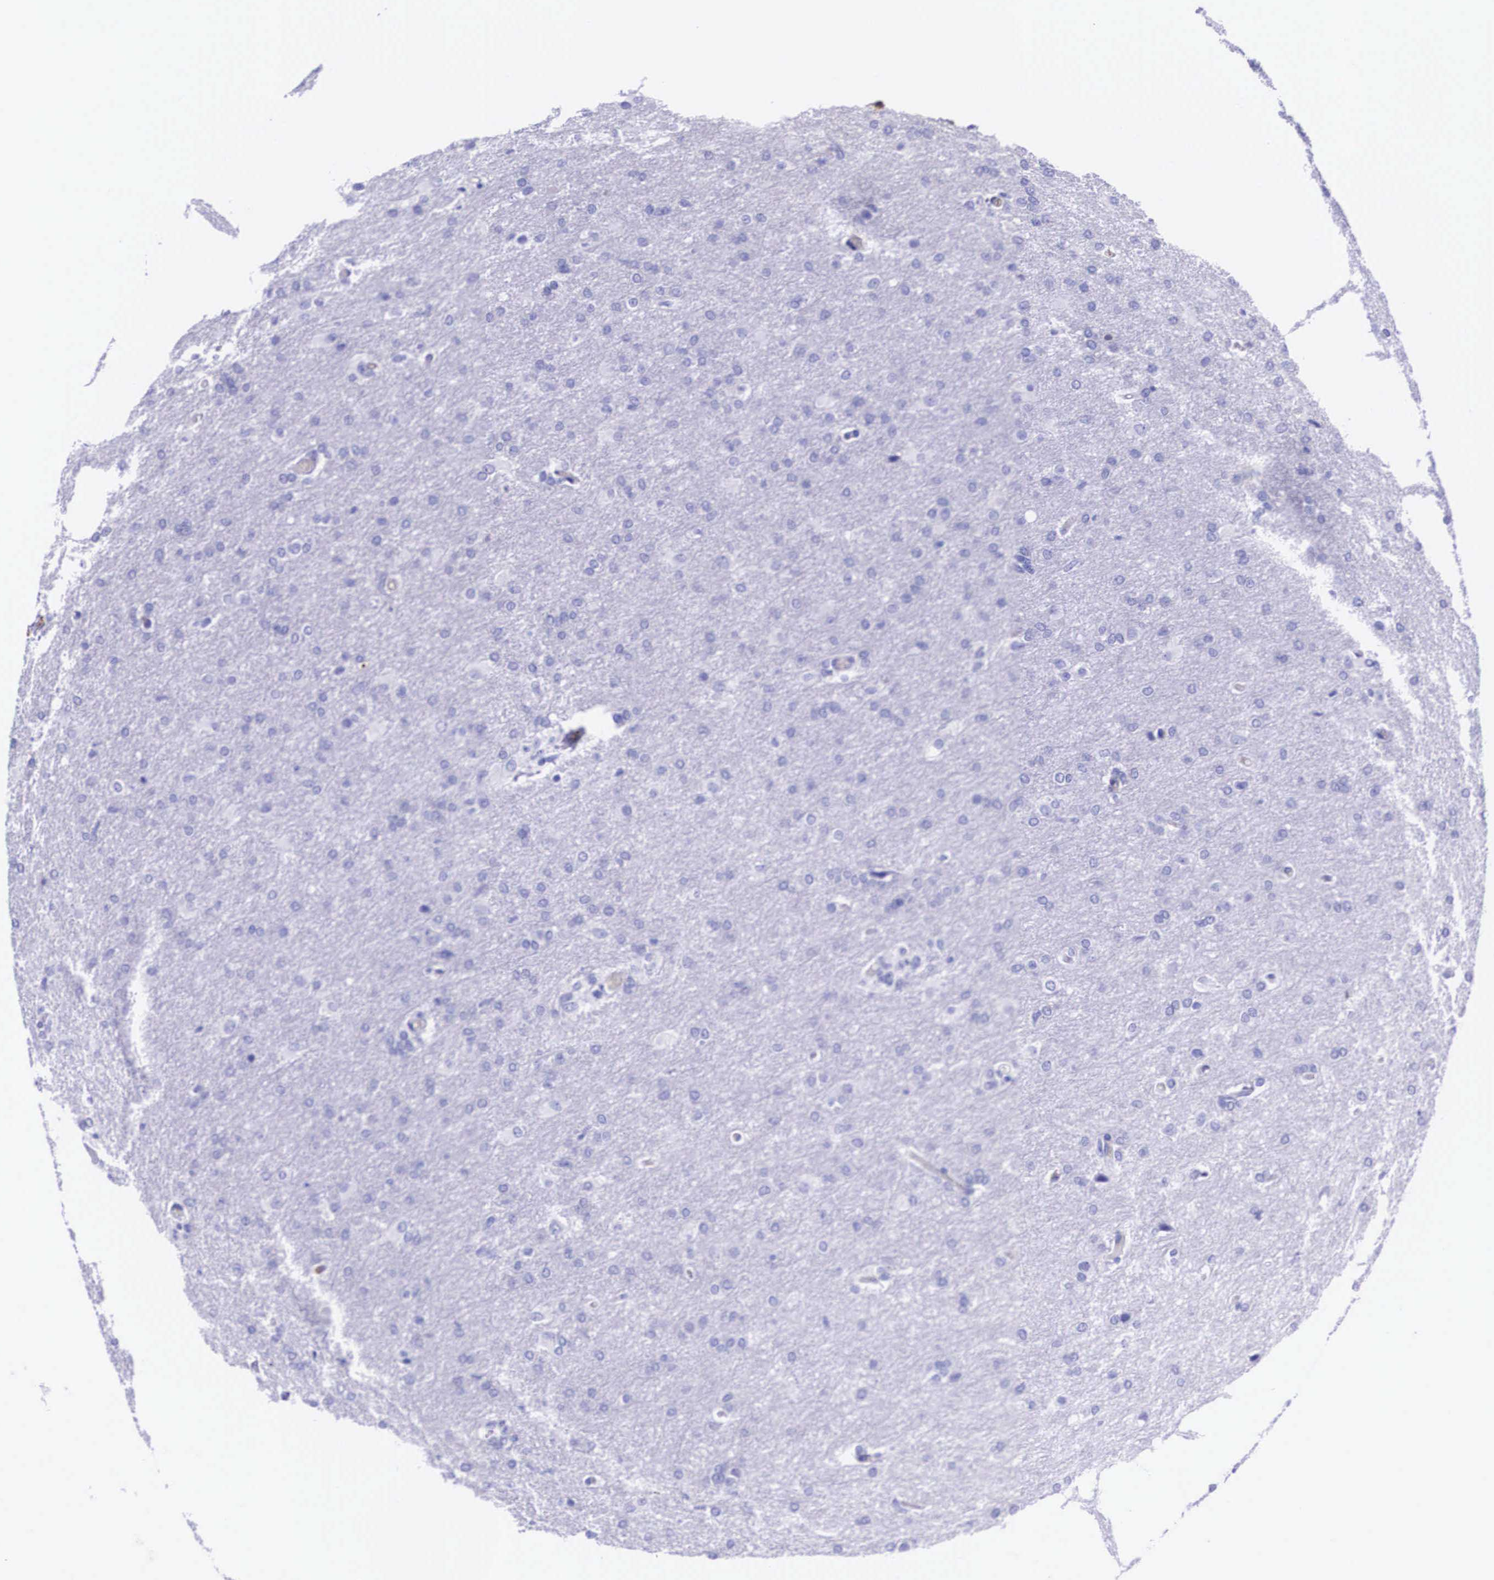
{"staining": {"intensity": "negative", "quantity": "none", "location": "none"}, "tissue": "glioma", "cell_type": "Tumor cells", "image_type": "cancer", "snomed": [{"axis": "morphology", "description": "Glioma, malignant, High grade"}, {"axis": "topography", "description": "Brain"}], "caption": "Immunohistochemistry (IHC) of human malignant glioma (high-grade) shows no expression in tumor cells. (Stains: DAB immunohistochemistry with hematoxylin counter stain, Microscopy: brightfield microscopy at high magnification).", "gene": "PLG", "patient": {"sex": "male", "age": 68}}